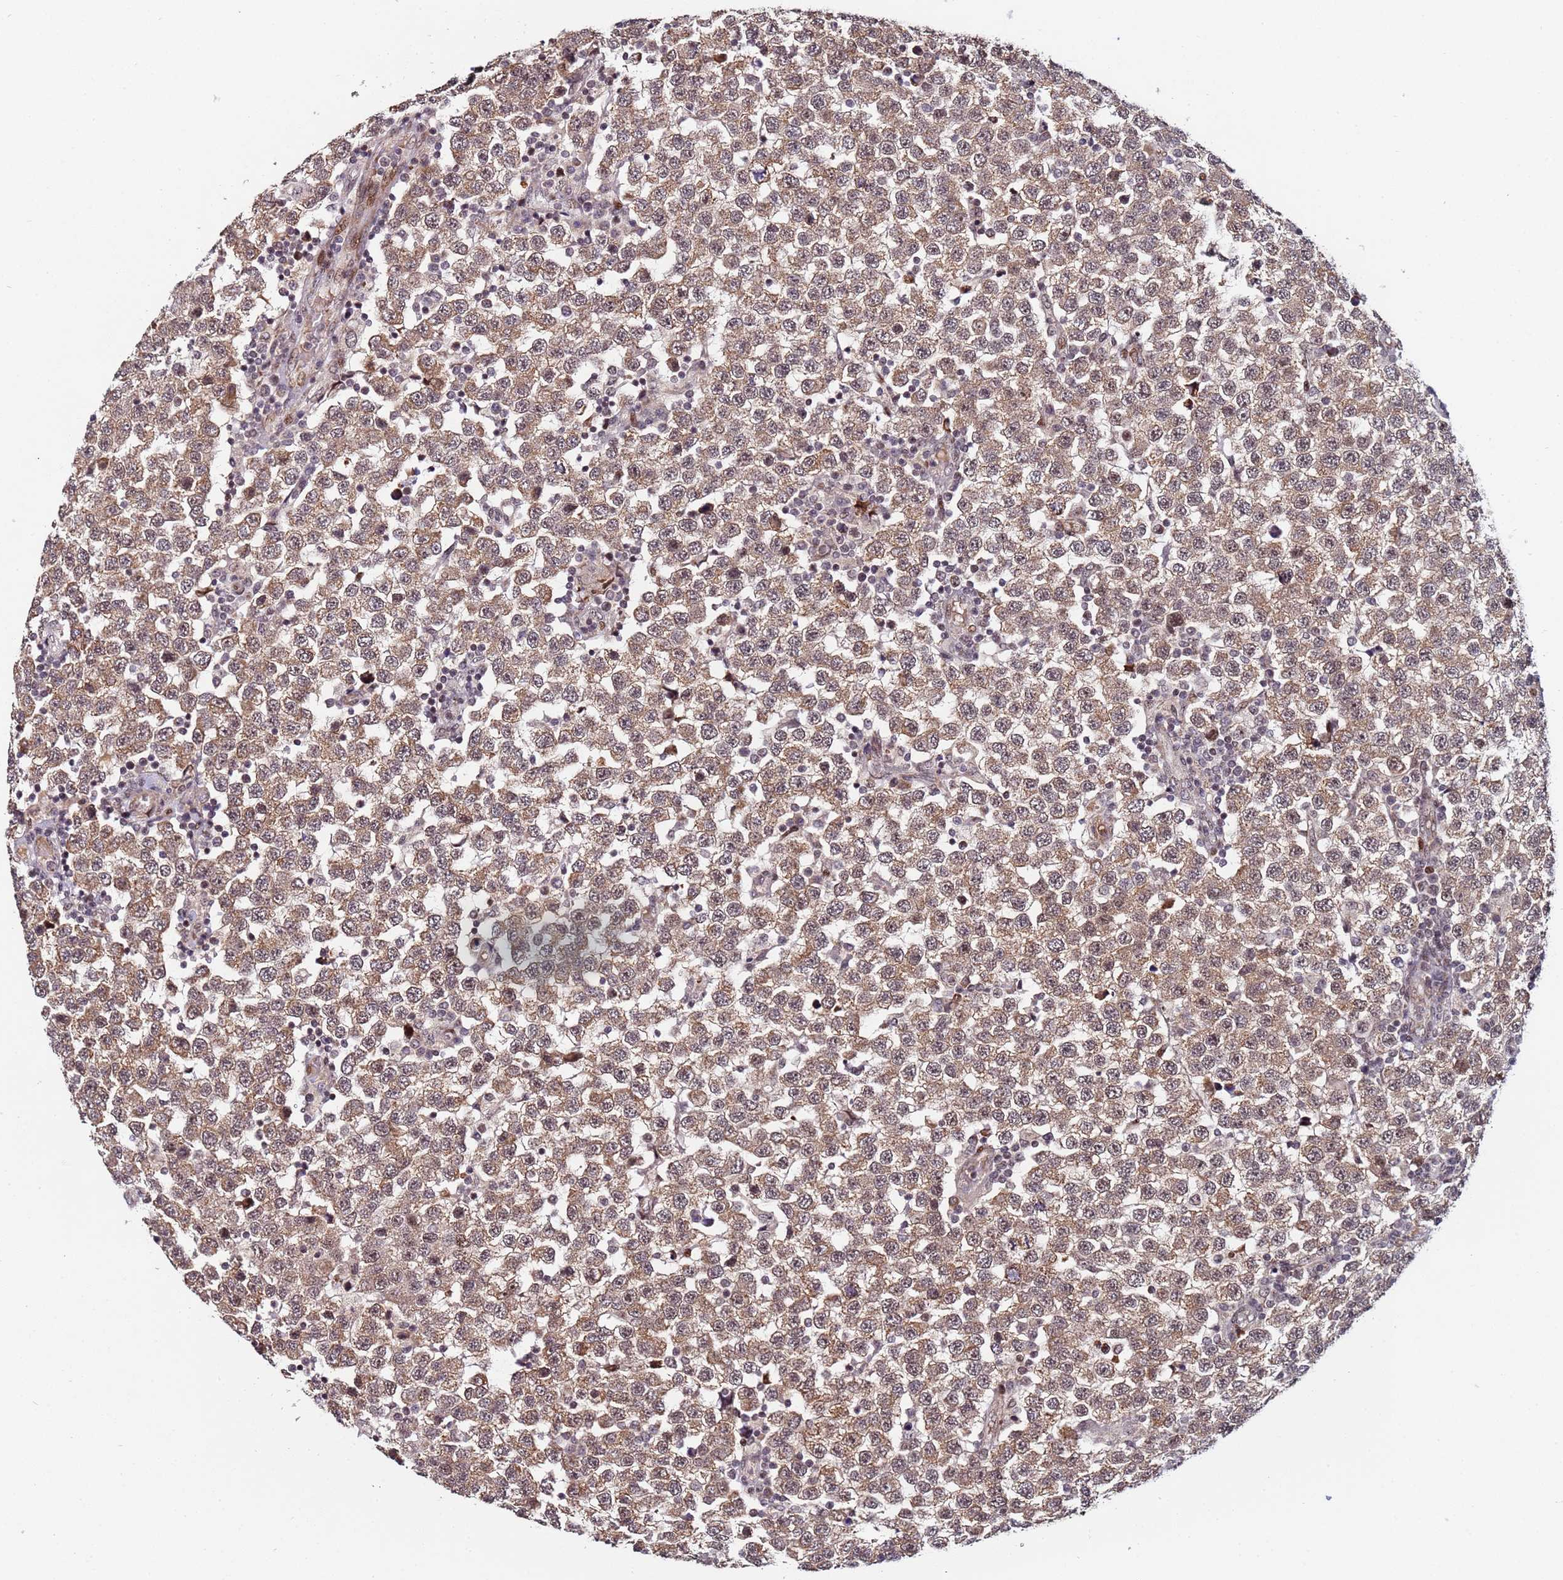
{"staining": {"intensity": "weak", "quantity": ">75%", "location": "cytoplasmic/membranous"}, "tissue": "testis cancer", "cell_type": "Tumor cells", "image_type": "cancer", "snomed": [{"axis": "morphology", "description": "Seminoma, NOS"}, {"axis": "topography", "description": "Testis"}], "caption": "Testis cancer (seminoma) stained for a protein (brown) shows weak cytoplasmic/membranous positive positivity in about >75% of tumor cells.", "gene": "PPM1H", "patient": {"sex": "male", "age": 34}}